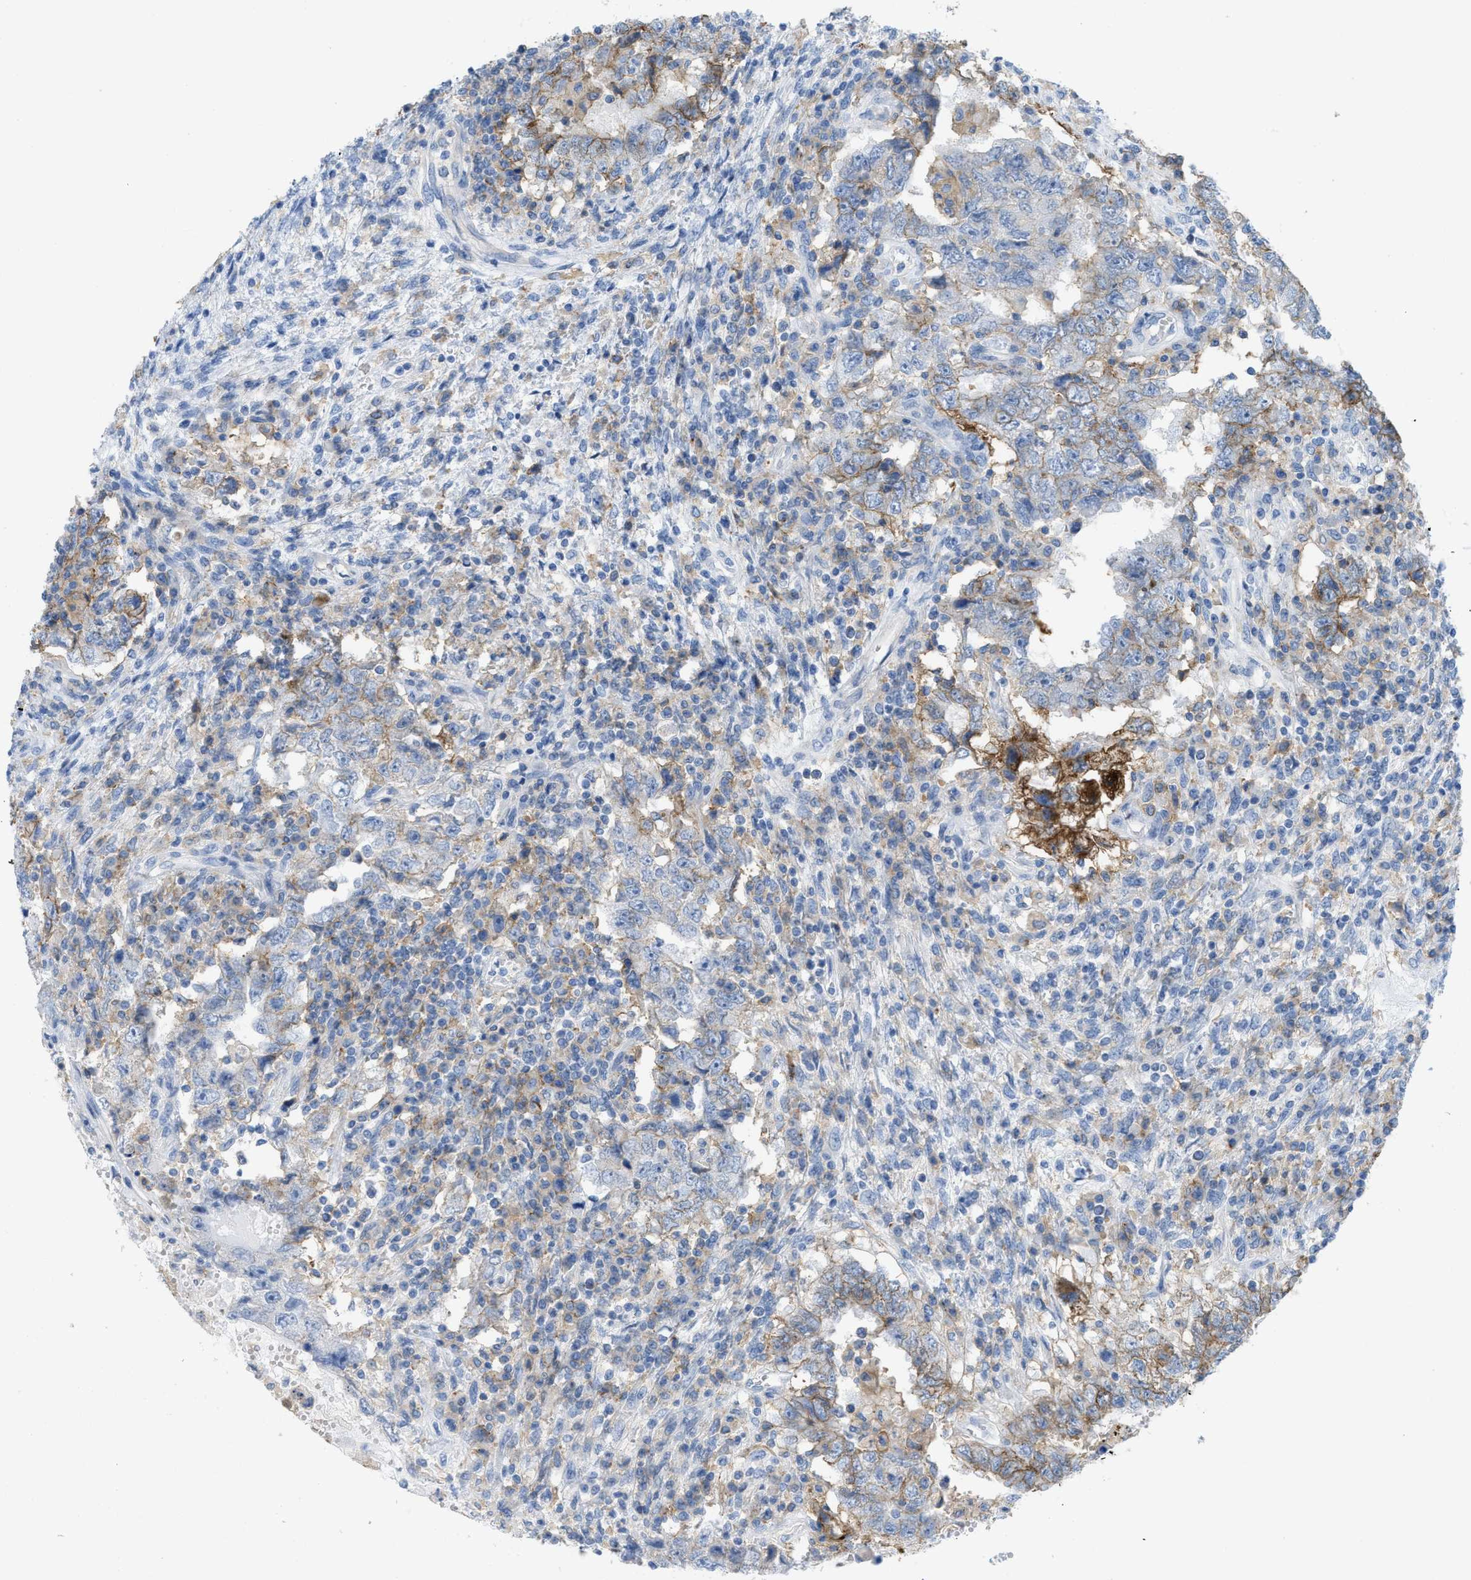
{"staining": {"intensity": "moderate", "quantity": "25%-75%", "location": "cytoplasmic/membranous"}, "tissue": "testis cancer", "cell_type": "Tumor cells", "image_type": "cancer", "snomed": [{"axis": "morphology", "description": "Carcinoma, Embryonal, NOS"}, {"axis": "topography", "description": "Testis"}], "caption": "About 25%-75% of tumor cells in testis cancer display moderate cytoplasmic/membranous protein staining as visualized by brown immunohistochemical staining.", "gene": "SLC3A2", "patient": {"sex": "male", "age": 26}}